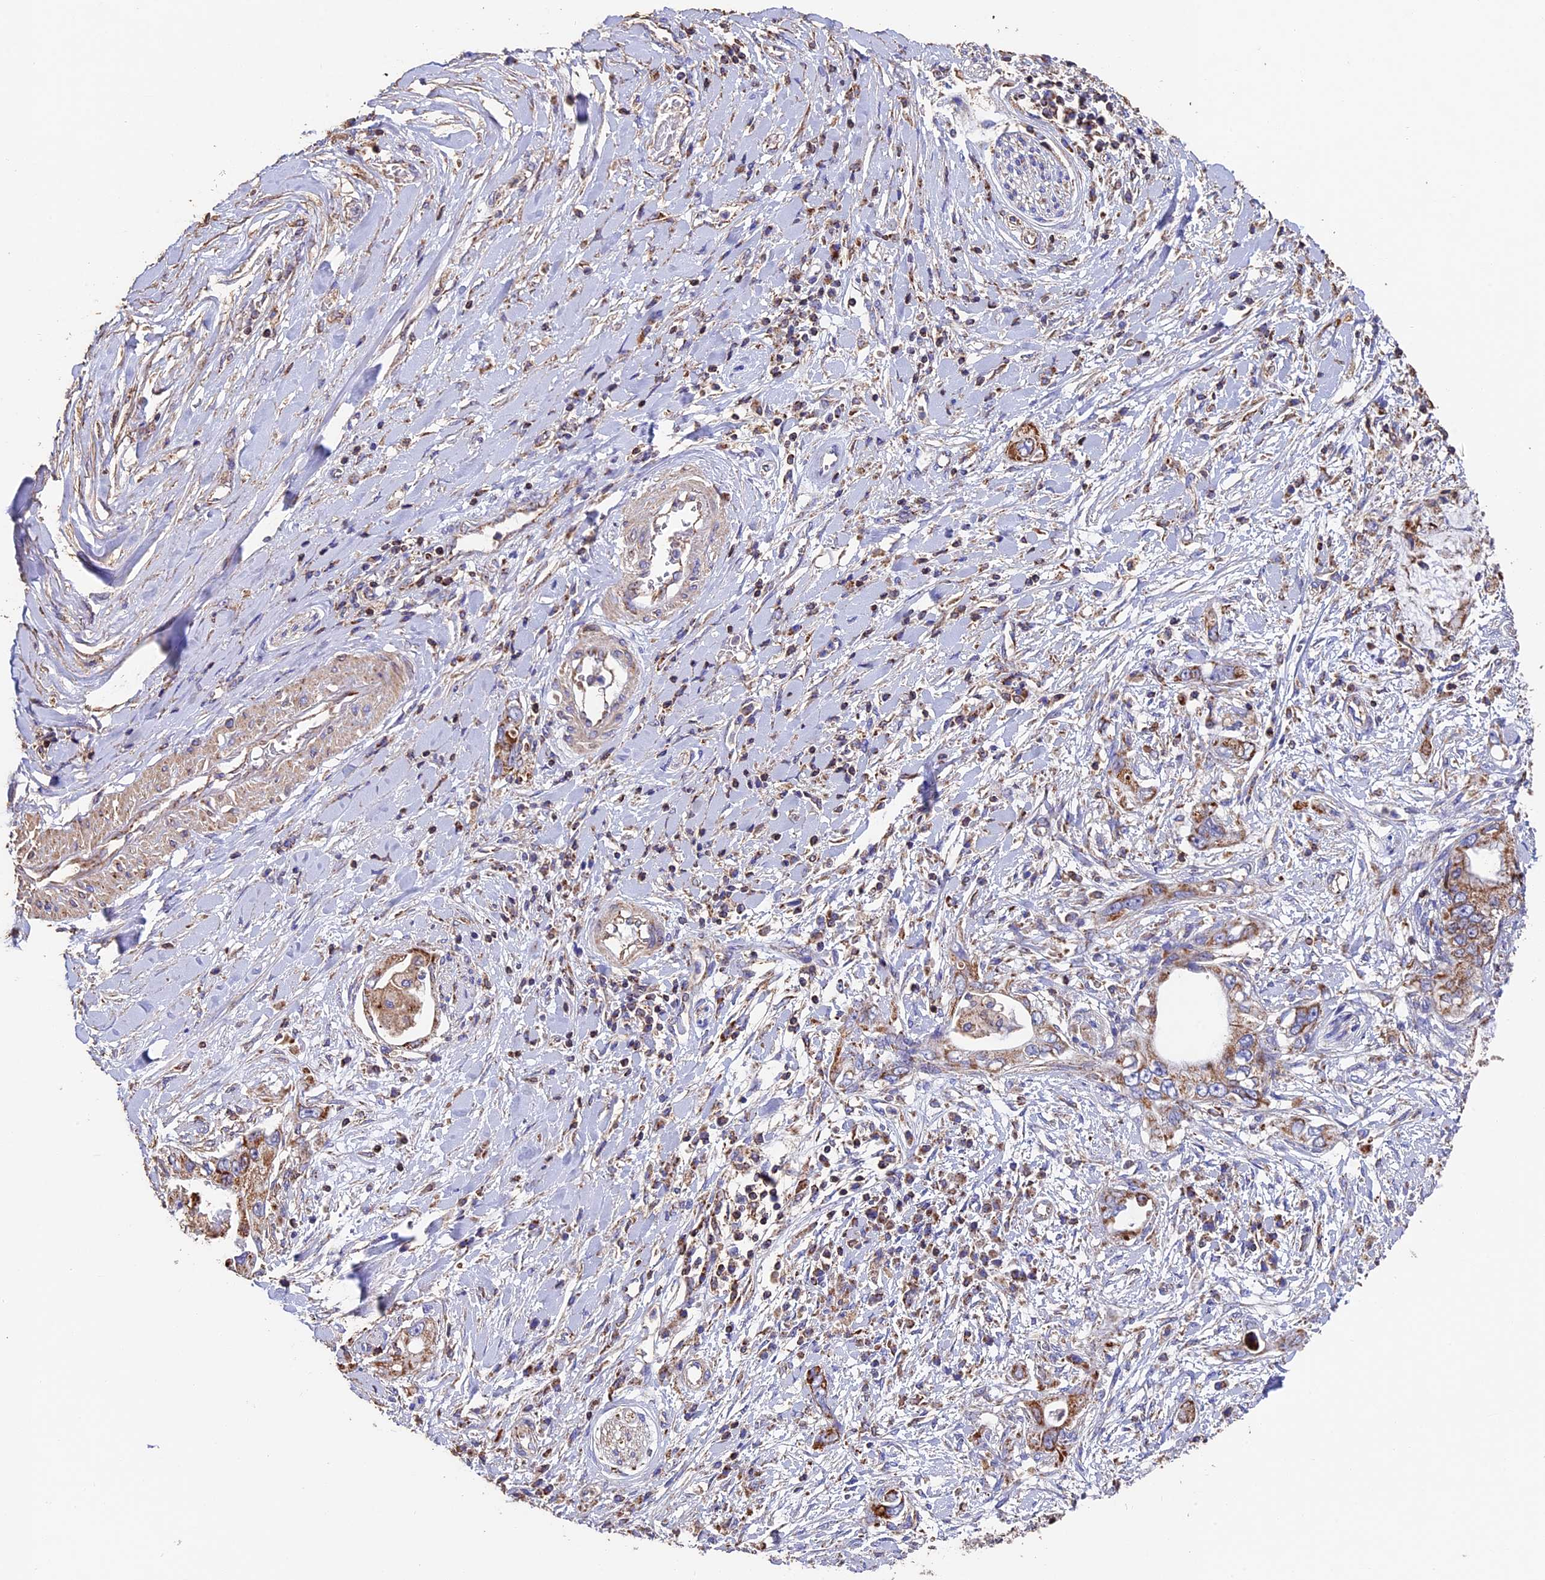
{"staining": {"intensity": "strong", "quantity": "25%-75%", "location": "cytoplasmic/membranous"}, "tissue": "pancreatic cancer", "cell_type": "Tumor cells", "image_type": "cancer", "snomed": [{"axis": "morphology", "description": "Inflammation, NOS"}, {"axis": "morphology", "description": "Adenocarcinoma, NOS"}, {"axis": "topography", "description": "Pancreas"}], "caption": "IHC staining of pancreatic cancer (adenocarcinoma), which displays high levels of strong cytoplasmic/membranous expression in about 25%-75% of tumor cells indicating strong cytoplasmic/membranous protein staining. The staining was performed using DAB (brown) for protein detection and nuclei were counterstained in hematoxylin (blue).", "gene": "ADAT1", "patient": {"sex": "female", "age": 56}}